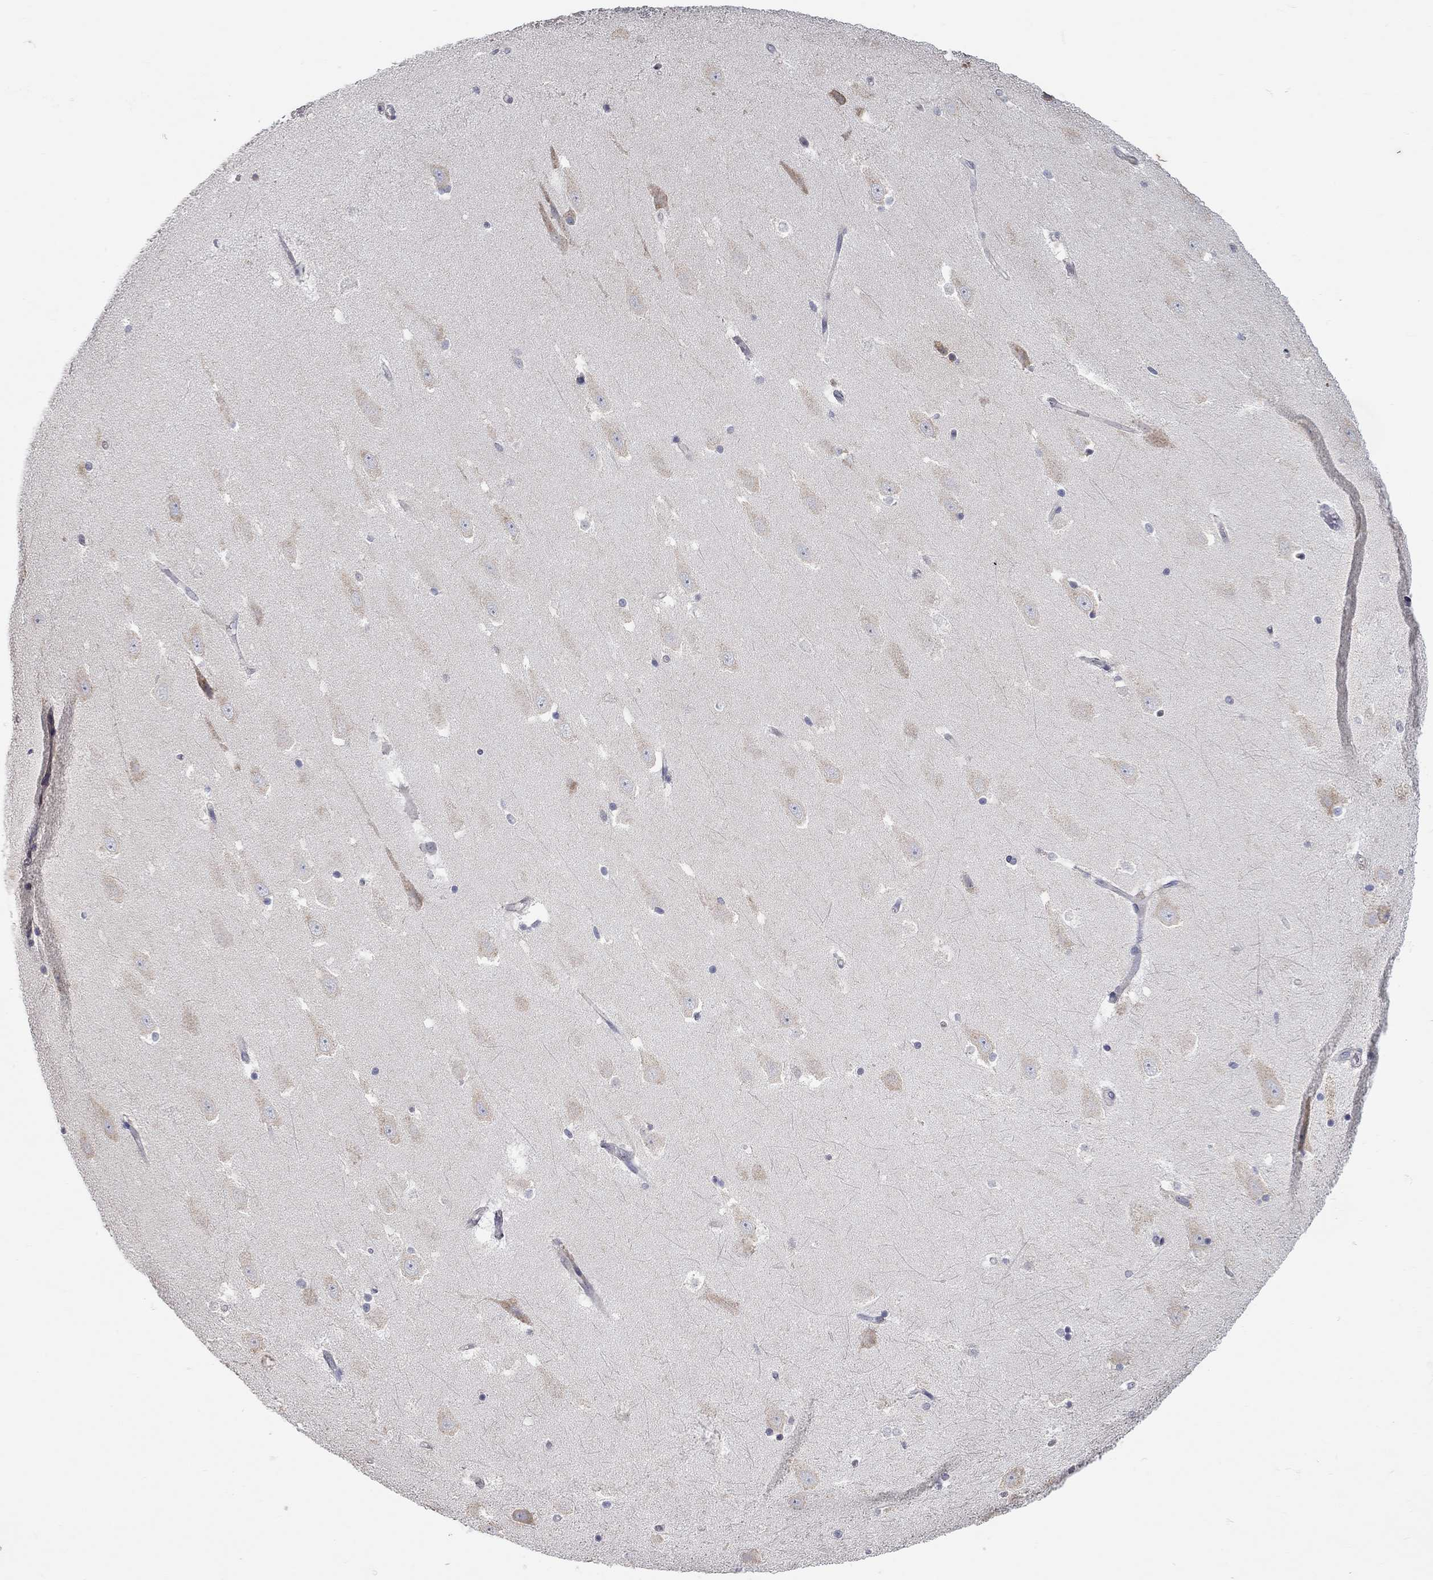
{"staining": {"intensity": "negative", "quantity": "none", "location": "none"}, "tissue": "hippocampus", "cell_type": "Glial cells", "image_type": "normal", "snomed": [{"axis": "morphology", "description": "Normal tissue, NOS"}, {"axis": "topography", "description": "Hippocampus"}], "caption": "Immunohistochemistry (IHC) of unremarkable hippocampus displays no staining in glial cells.", "gene": "XAGE2", "patient": {"sex": "male", "age": 49}}